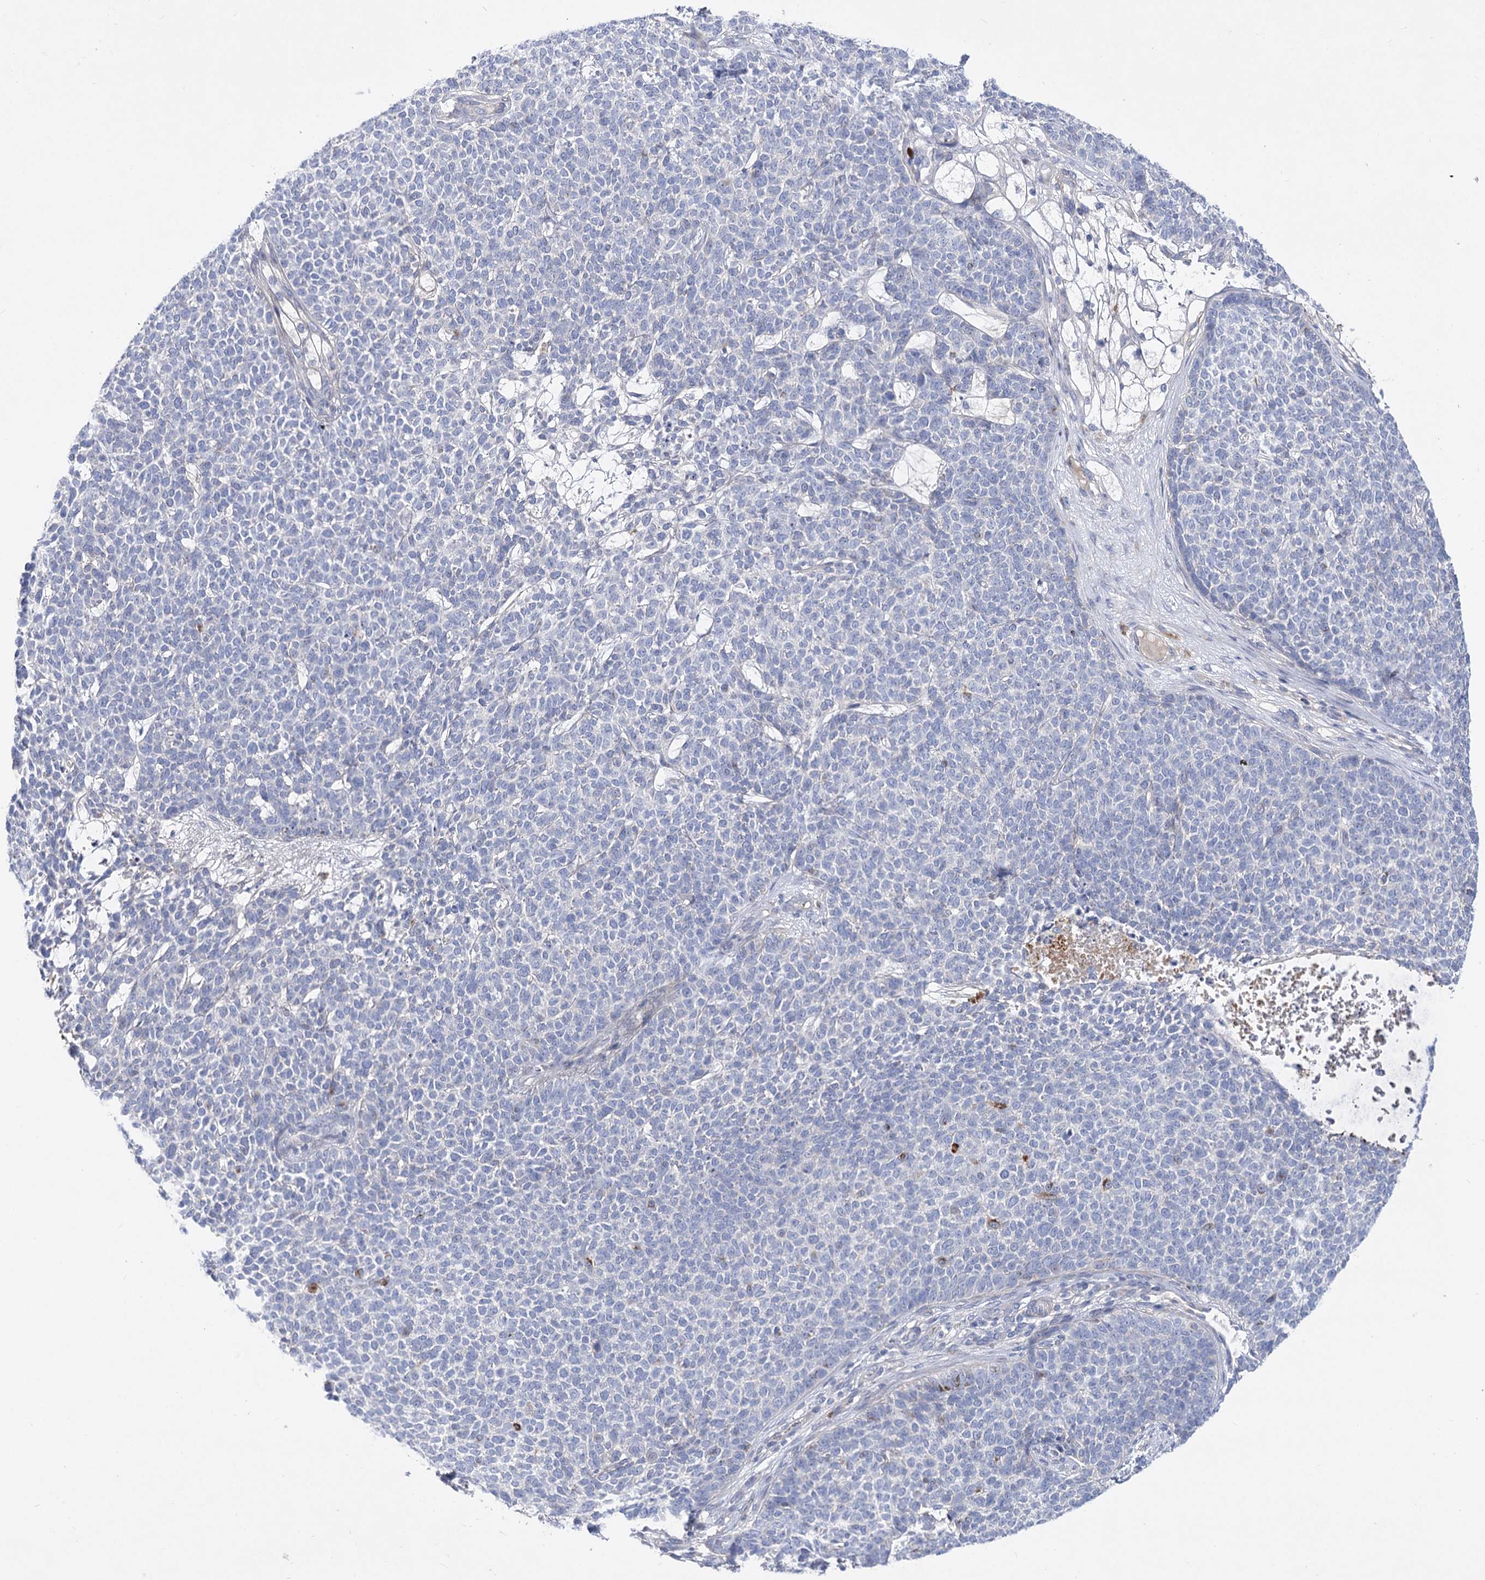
{"staining": {"intensity": "negative", "quantity": "none", "location": "none"}, "tissue": "skin cancer", "cell_type": "Tumor cells", "image_type": "cancer", "snomed": [{"axis": "morphology", "description": "Basal cell carcinoma"}, {"axis": "topography", "description": "Skin"}], "caption": "Tumor cells show no significant positivity in skin cancer.", "gene": "LRRC14B", "patient": {"sex": "female", "age": 84}}